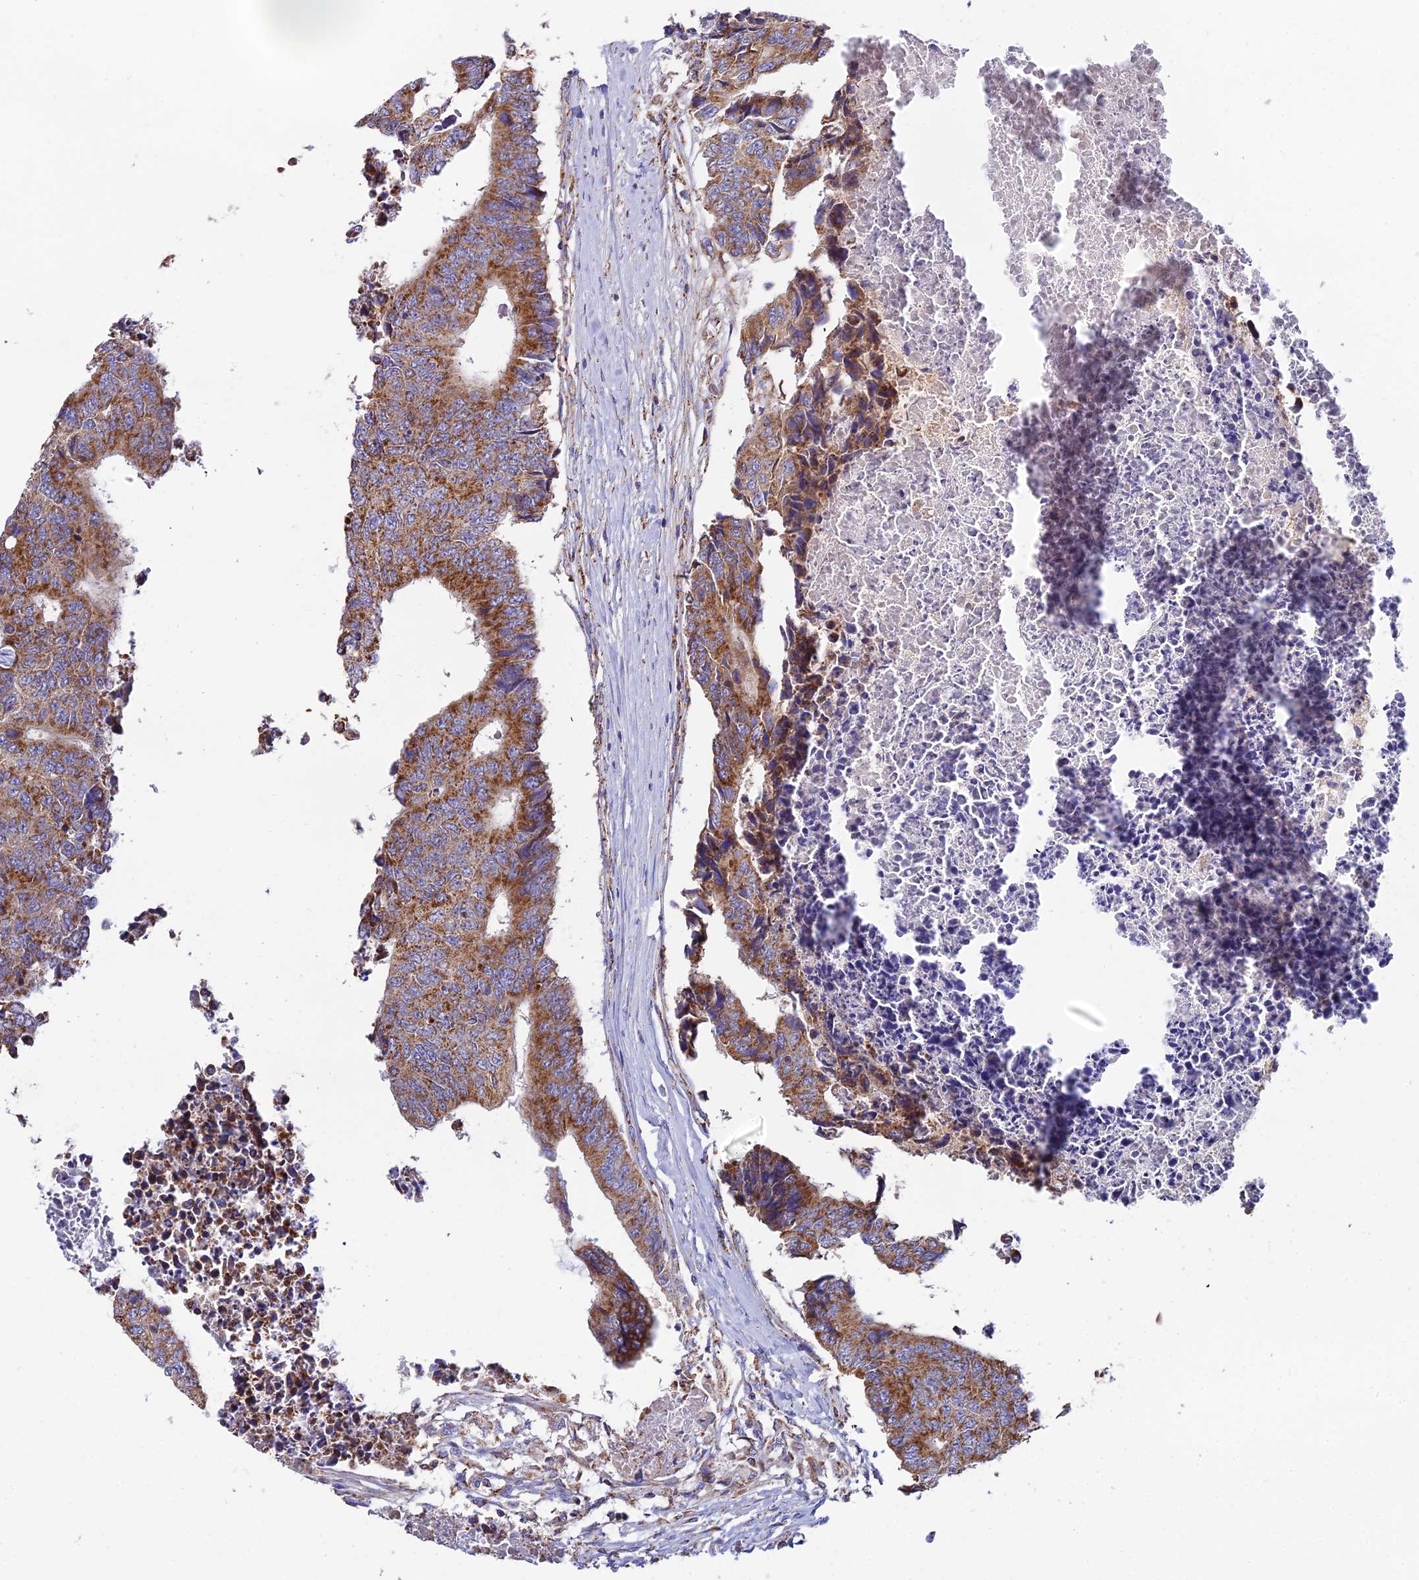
{"staining": {"intensity": "strong", "quantity": ">75%", "location": "cytoplasmic/membranous"}, "tissue": "colorectal cancer", "cell_type": "Tumor cells", "image_type": "cancer", "snomed": [{"axis": "morphology", "description": "Adenocarcinoma, NOS"}, {"axis": "topography", "description": "Rectum"}], "caption": "Colorectal cancer stained with DAB (3,3'-diaminobenzidine) immunohistochemistry exhibits high levels of strong cytoplasmic/membranous expression in about >75% of tumor cells.", "gene": "NIPSNAP3A", "patient": {"sex": "male", "age": 84}}